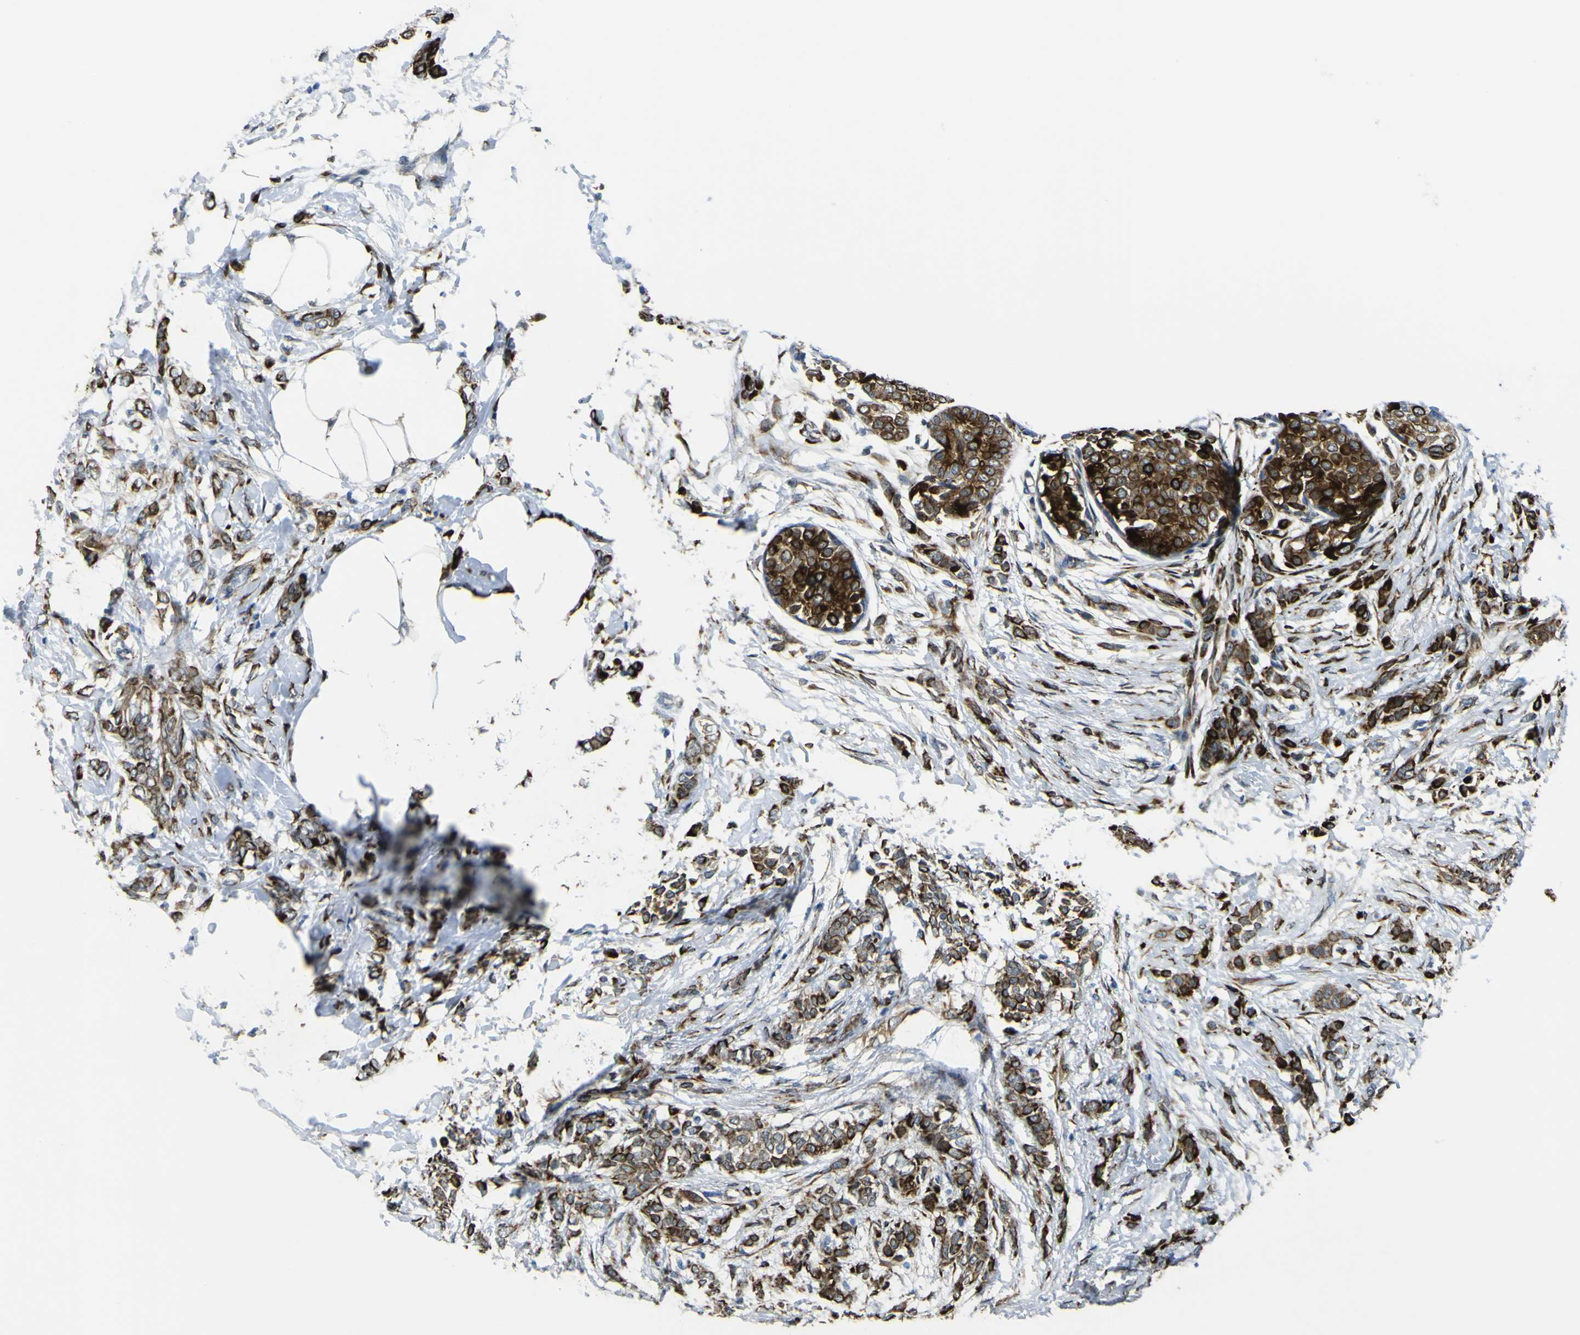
{"staining": {"intensity": "strong", "quantity": ">75%", "location": "cytoplasmic/membranous"}, "tissue": "breast cancer", "cell_type": "Tumor cells", "image_type": "cancer", "snomed": [{"axis": "morphology", "description": "Lobular carcinoma, in situ"}, {"axis": "morphology", "description": "Lobular carcinoma"}, {"axis": "topography", "description": "Breast"}], "caption": "Protein expression analysis of human breast cancer reveals strong cytoplasmic/membranous positivity in about >75% of tumor cells. Ihc stains the protein in brown and the nuclei are stained blue.", "gene": "LBHD1", "patient": {"sex": "female", "age": 41}}